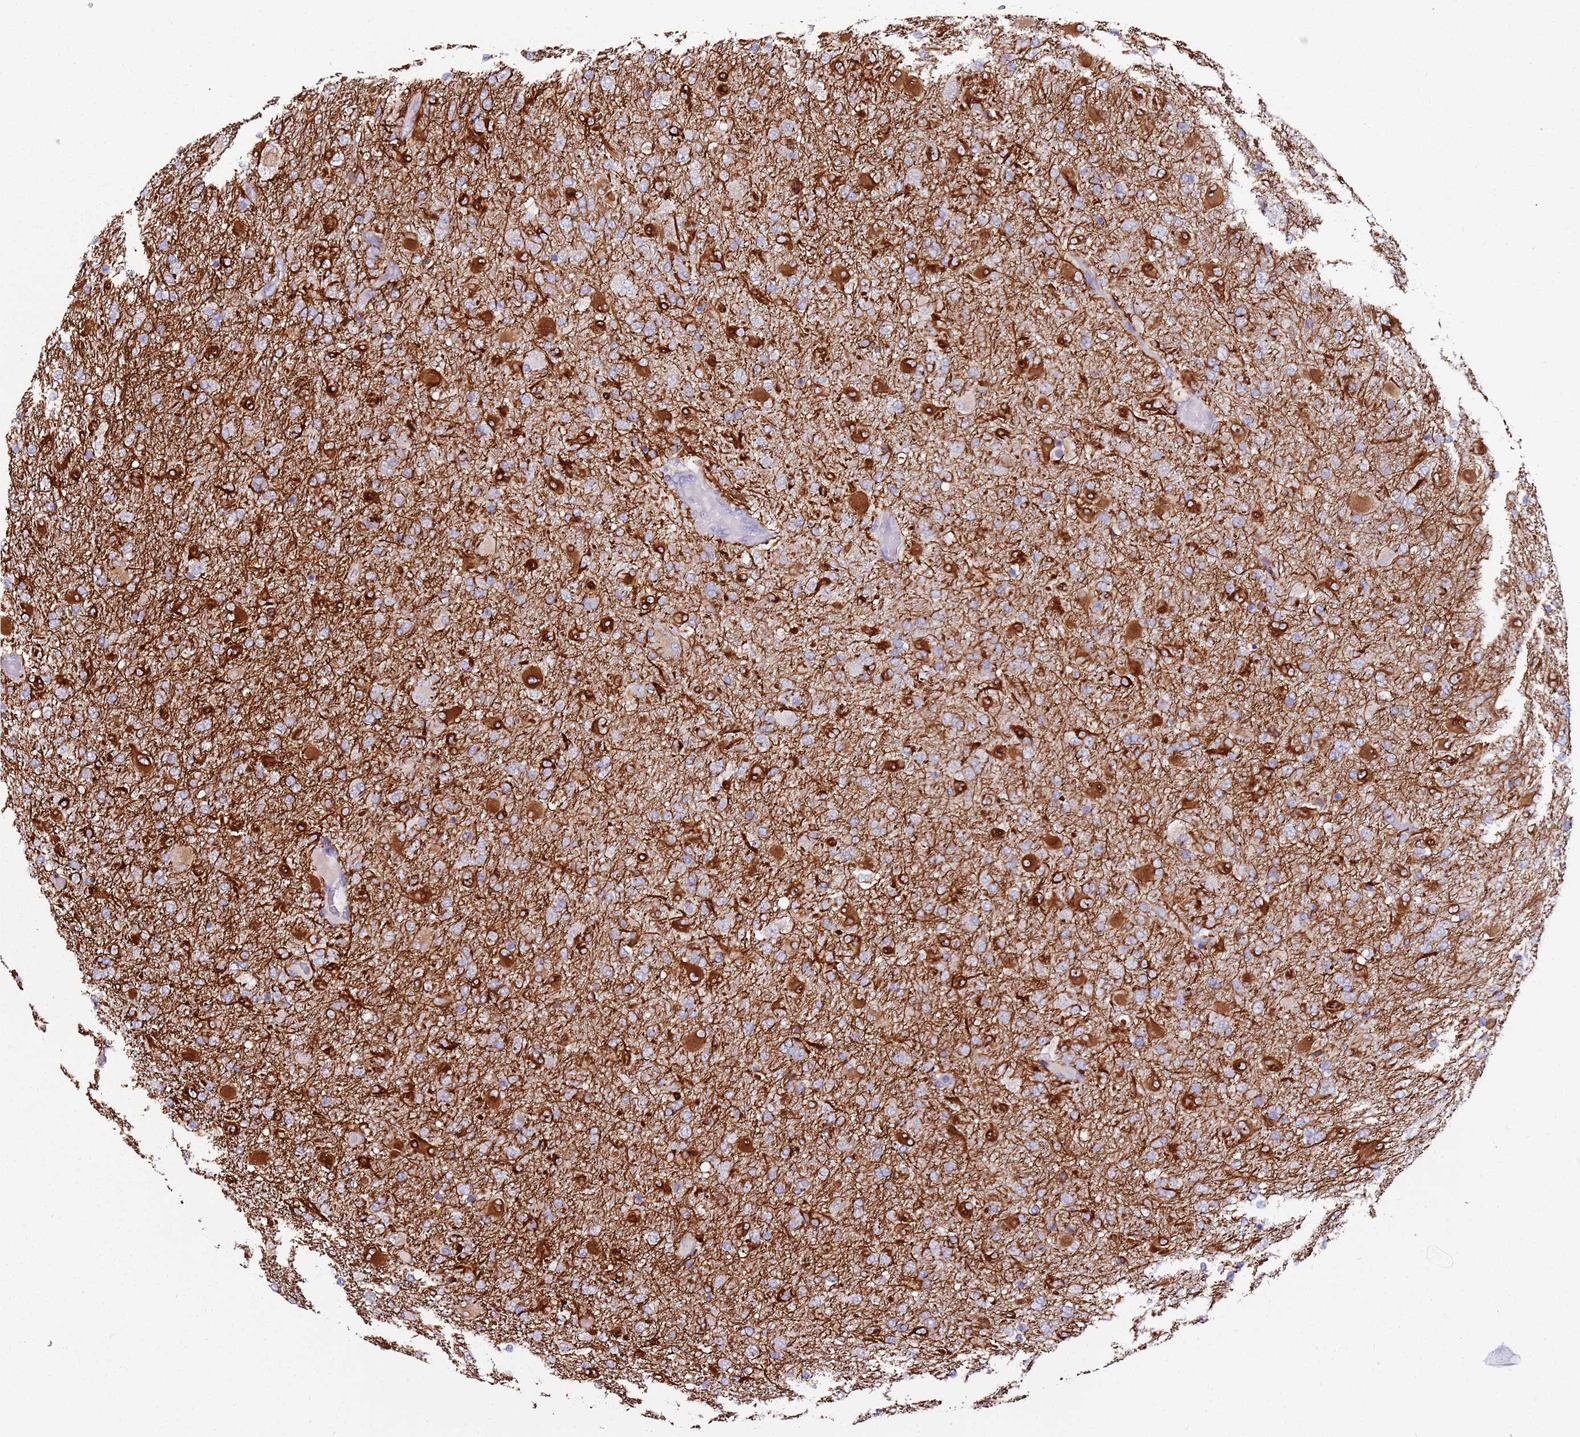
{"staining": {"intensity": "strong", "quantity": "<25%", "location": "cytoplasmic/membranous"}, "tissue": "glioma", "cell_type": "Tumor cells", "image_type": "cancer", "snomed": [{"axis": "morphology", "description": "Glioma, malignant, Low grade"}, {"axis": "topography", "description": "Brain"}], "caption": "A photomicrograph of human malignant glioma (low-grade) stained for a protein demonstrates strong cytoplasmic/membranous brown staining in tumor cells.", "gene": "SRRM5", "patient": {"sex": "male", "age": 65}}